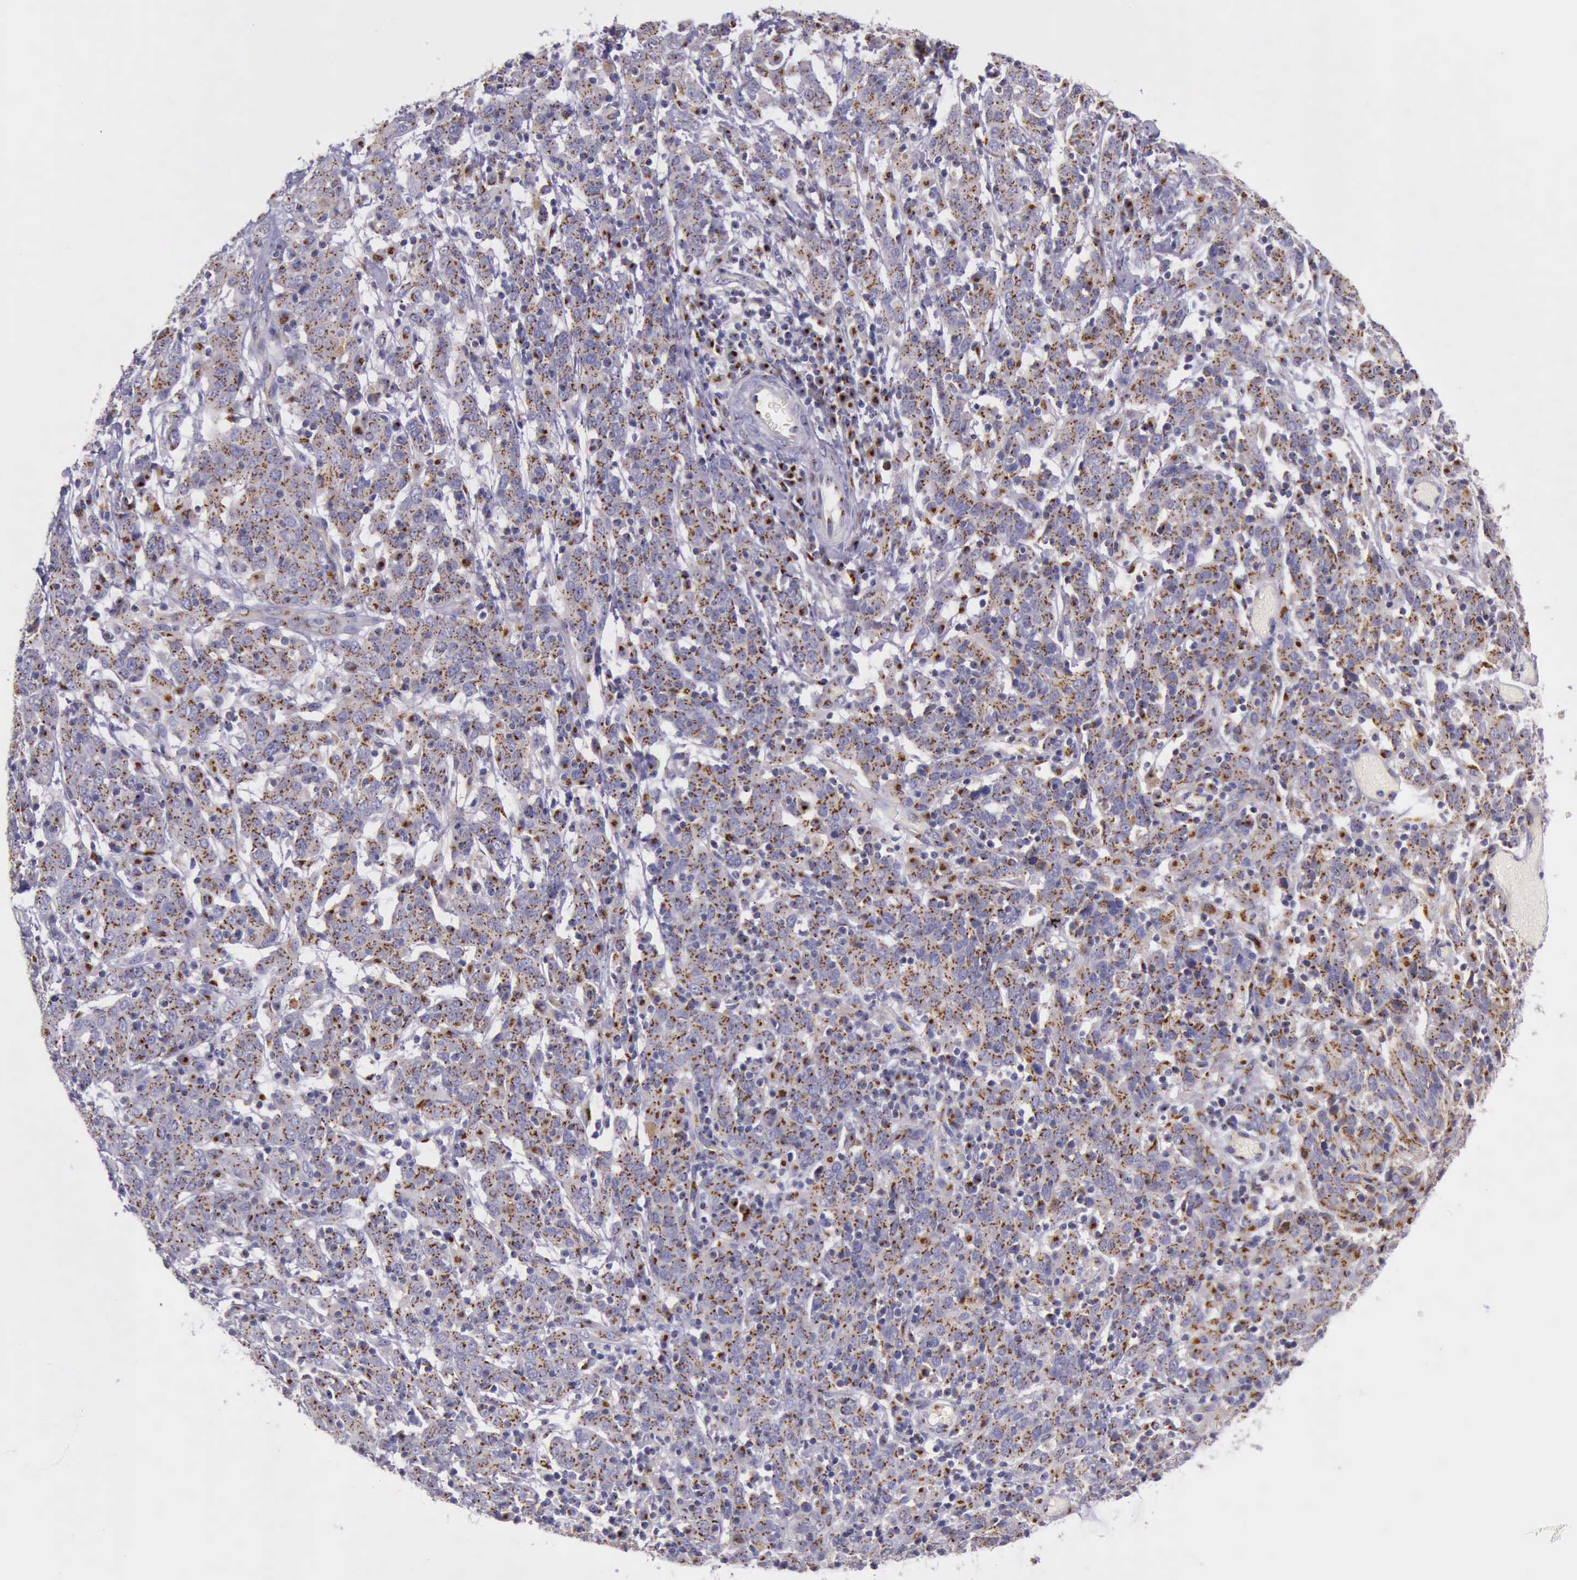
{"staining": {"intensity": "strong", "quantity": ">75%", "location": "cytoplasmic/membranous"}, "tissue": "cervical cancer", "cell_type": "Tumor cells", "image_type": "cancer", "snomed": [{"axis": "morphology", "description": "Normal tissue, NOS"}, {"axis": "morphology", "description": "Squamous cell carcinoma, NOS"}, {"axis": "topography", "description": "Cervix"}], "caption": "Cervical cancer stained with immunohistochemistry displays strong cytoplasmic/membranous positivity in about >75% of tumor cells.", "gene": "GOLGA5", "patient": {"sex": "female", "age": 67}}